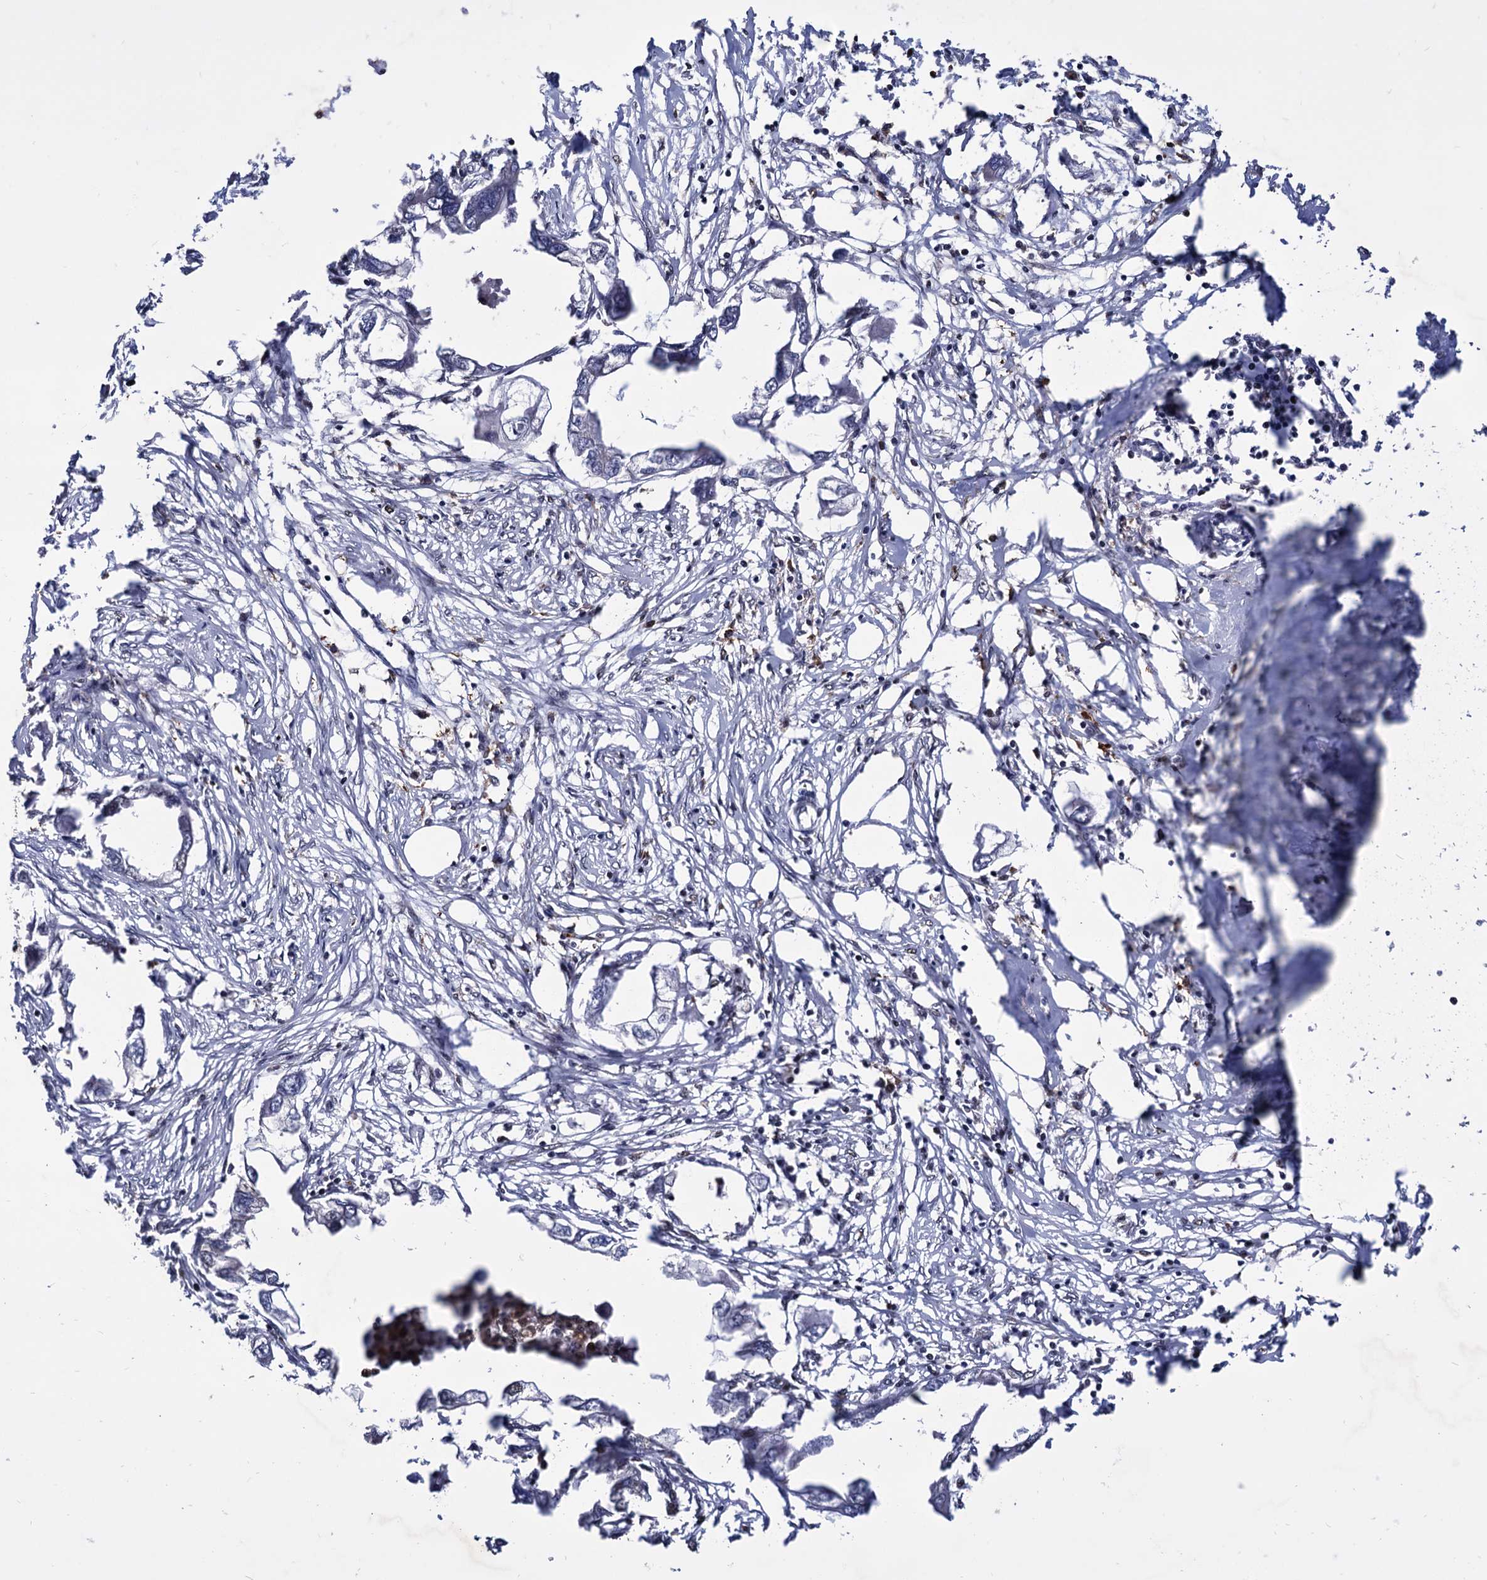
{"staining": {"intensity": "negative", "quantity": "none", "location": "none"}, "tissue": "endometrial cancer", "cell_type": "Tumor cells", "image_type": "cancer", "snomed": [{"axis": "morphology", "description": "Adenocarcinoma, NOS"}, {"axis": "morphology", "description": "Adenocarcinoma, metastatic, NOS"}, {"axis": "topography", "description": "Adipose tissue"}, {"axis": "topography", "description": "Endometrium"}], "caption": "Micrograph shows no significant protein positivity in tumor cells of adenocarcinoma (endometrial).", "gene": "RNASEH2B", "patient": {"sex": "female", "age": 67}}